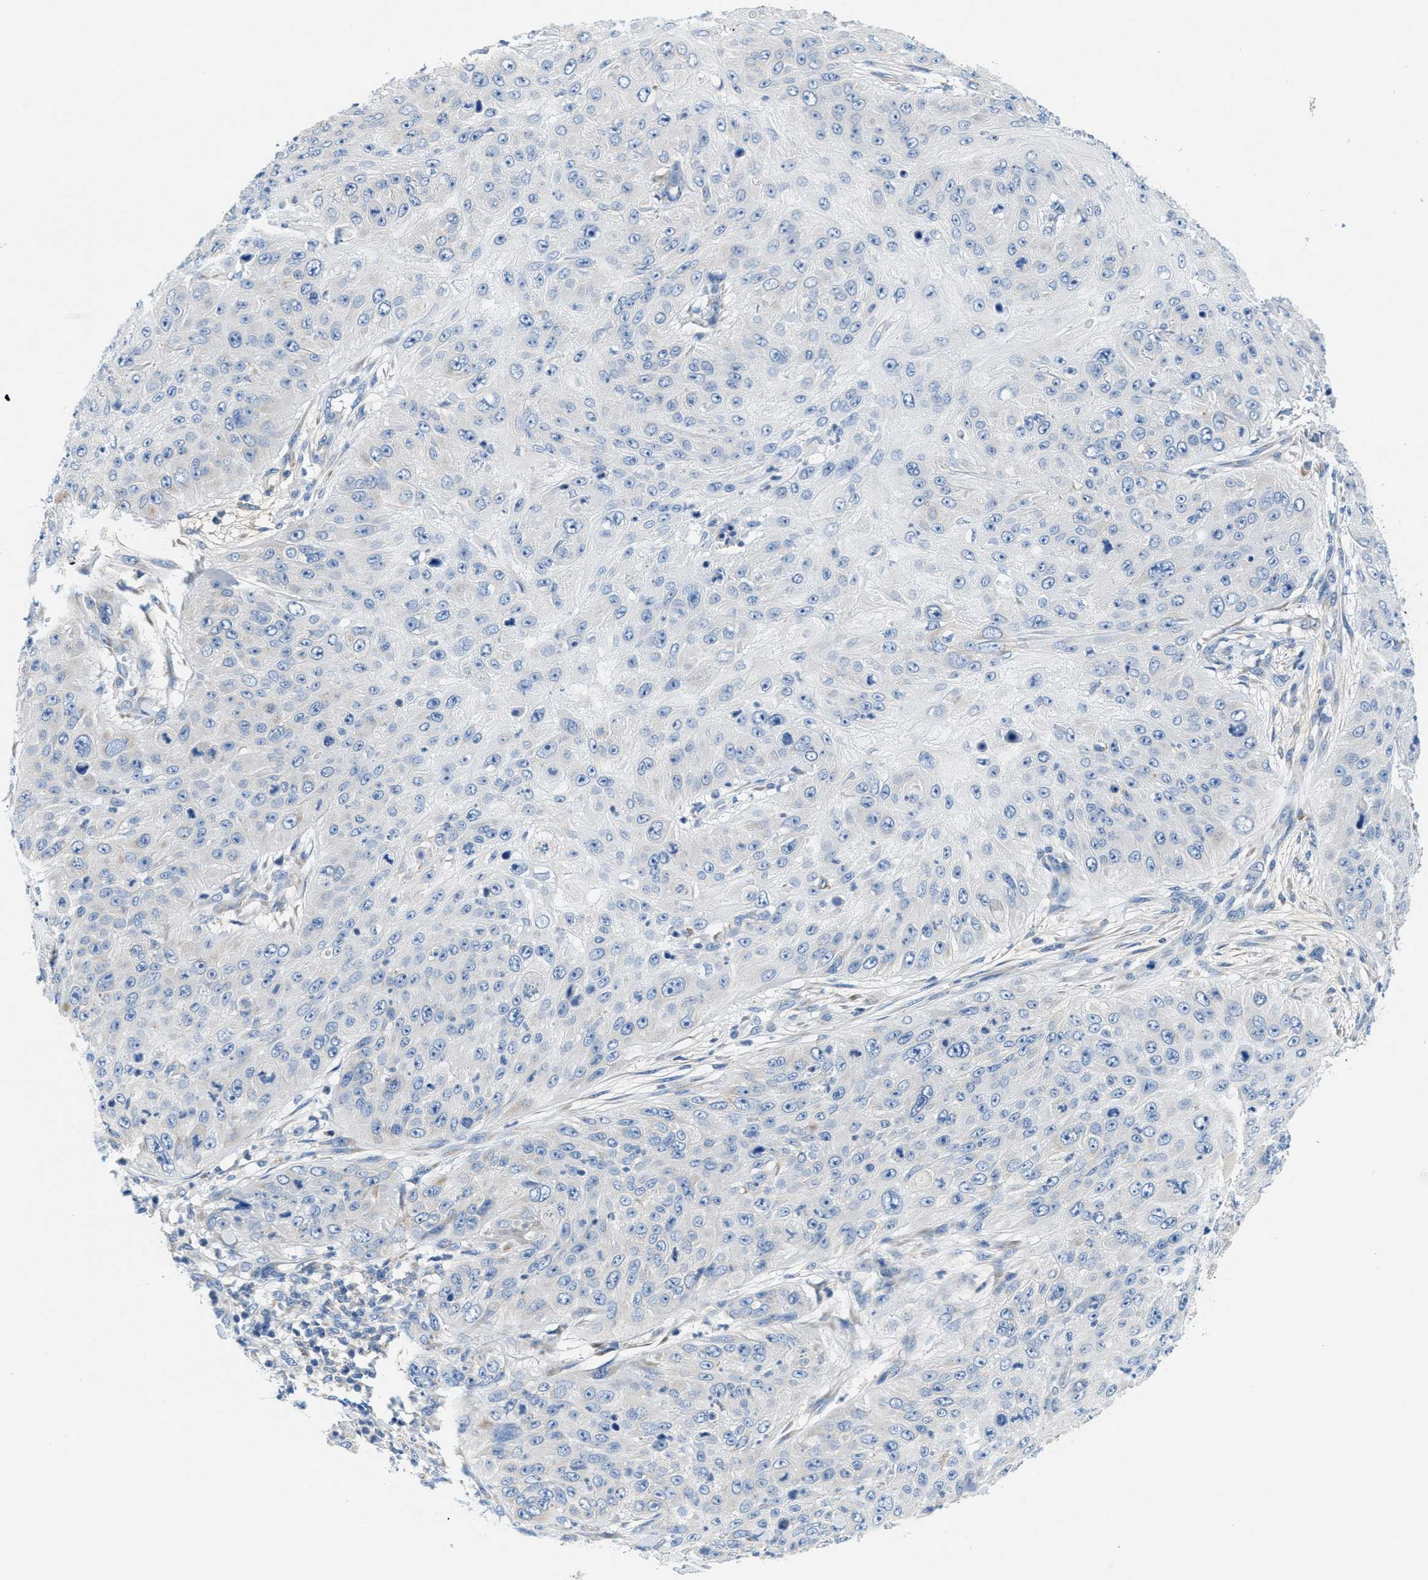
{"staining": {"intensity": "negative", "quantity": "none", "location": "none"}, "tissue": "skin cancer", "cell_type": "Tumor cells", "image_type": "cancer", "snomed": [{"axis": "morphology", "description": "Squamous cell carcinoma, NOS"}, {"axis": "topography", "description": "Skin"}], "caption": "An image of human squamous cell carcinoma (skin) is negative for staining in tumor cells. (Brightfield microscopy of DAB immunohistochemistry (IHC) at high magnification).", "gene": "PTDSS1", "patient": {"sex": "female", "age": 80}}